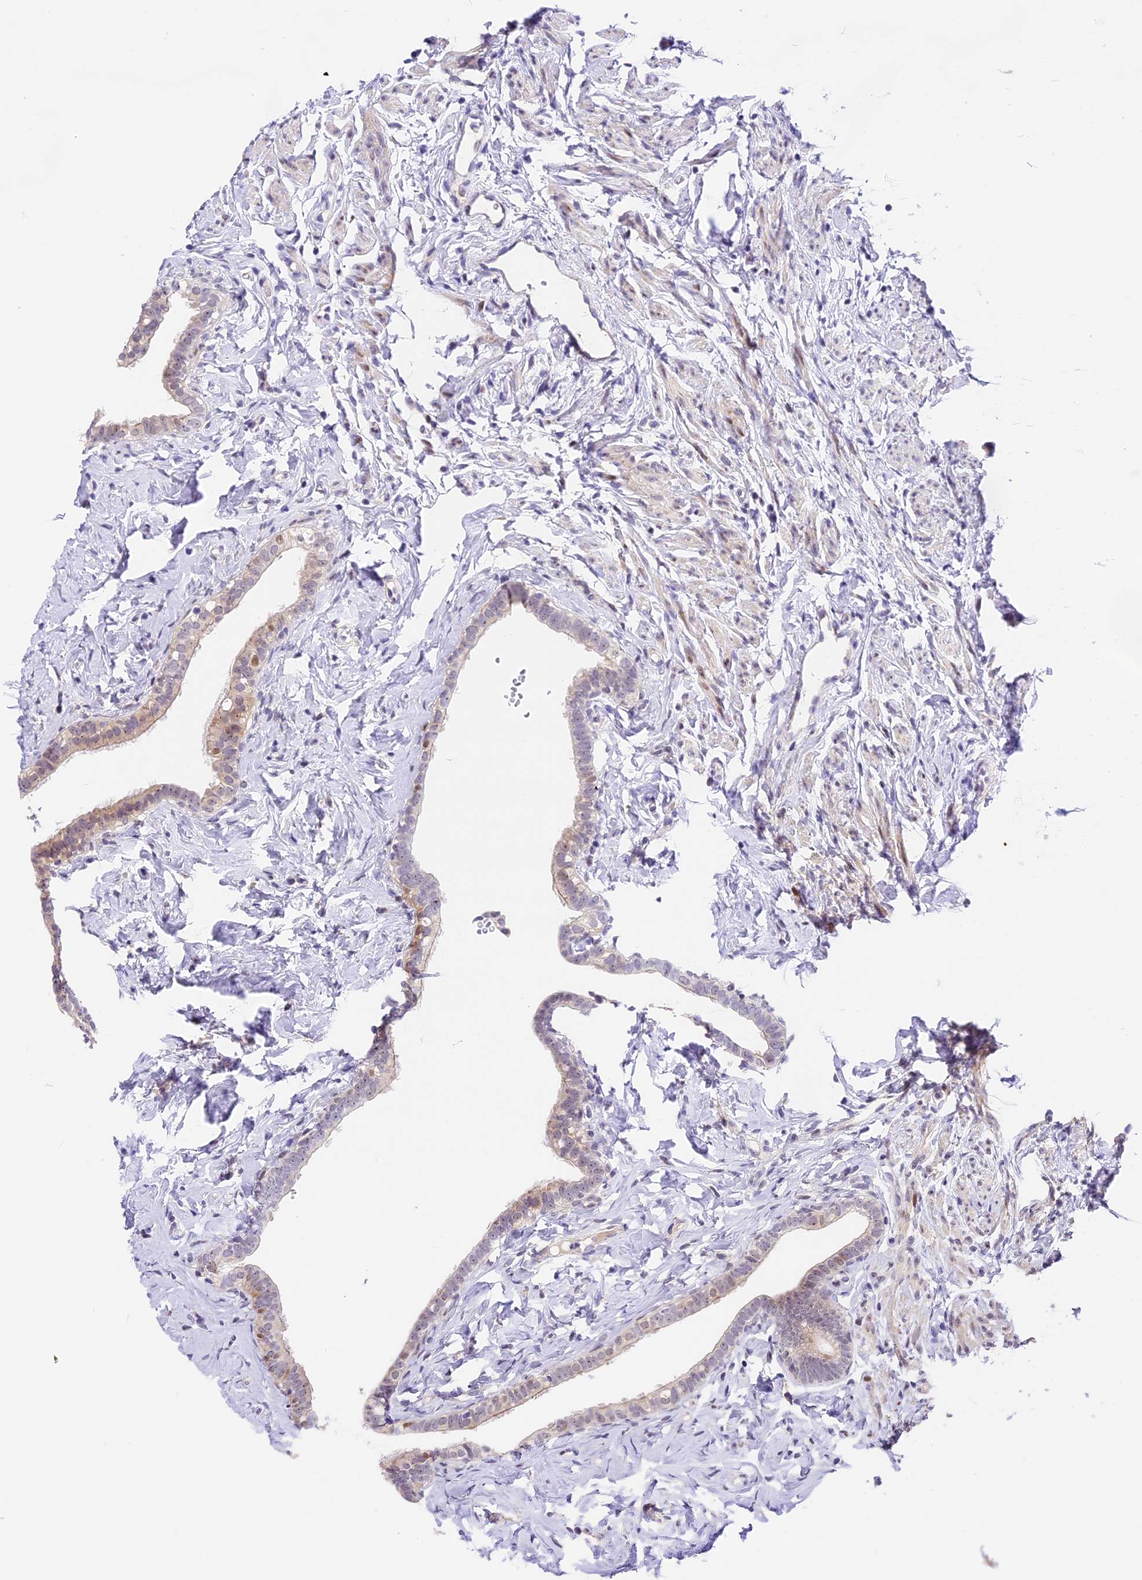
{"staining": {"intensity": "moderate", "quantity": "<25%", "location": "cytoplasmic/membranous,nuclear"}, "tissue": "fallopian tube", "cell_type": "Glandular cells", "image_type": "normal", "snomed": [{"axis": "morphology", "description": "Normal tissue, NOS"}, {"axis": "topography", "description": "Fallopian tube"}], "caption": "The image exhibits staining of benign fallopian tube, revealing moderate cytoplasmic/membranous,nuclear protein expression (brown color) within glandular cells. (DAB (3,3'-diaminobenzidine) IHC, brown staining for protein, blue staining for nuclei).", "gene": "MIDN", "patient": {"sex": "female", "age": 66}}